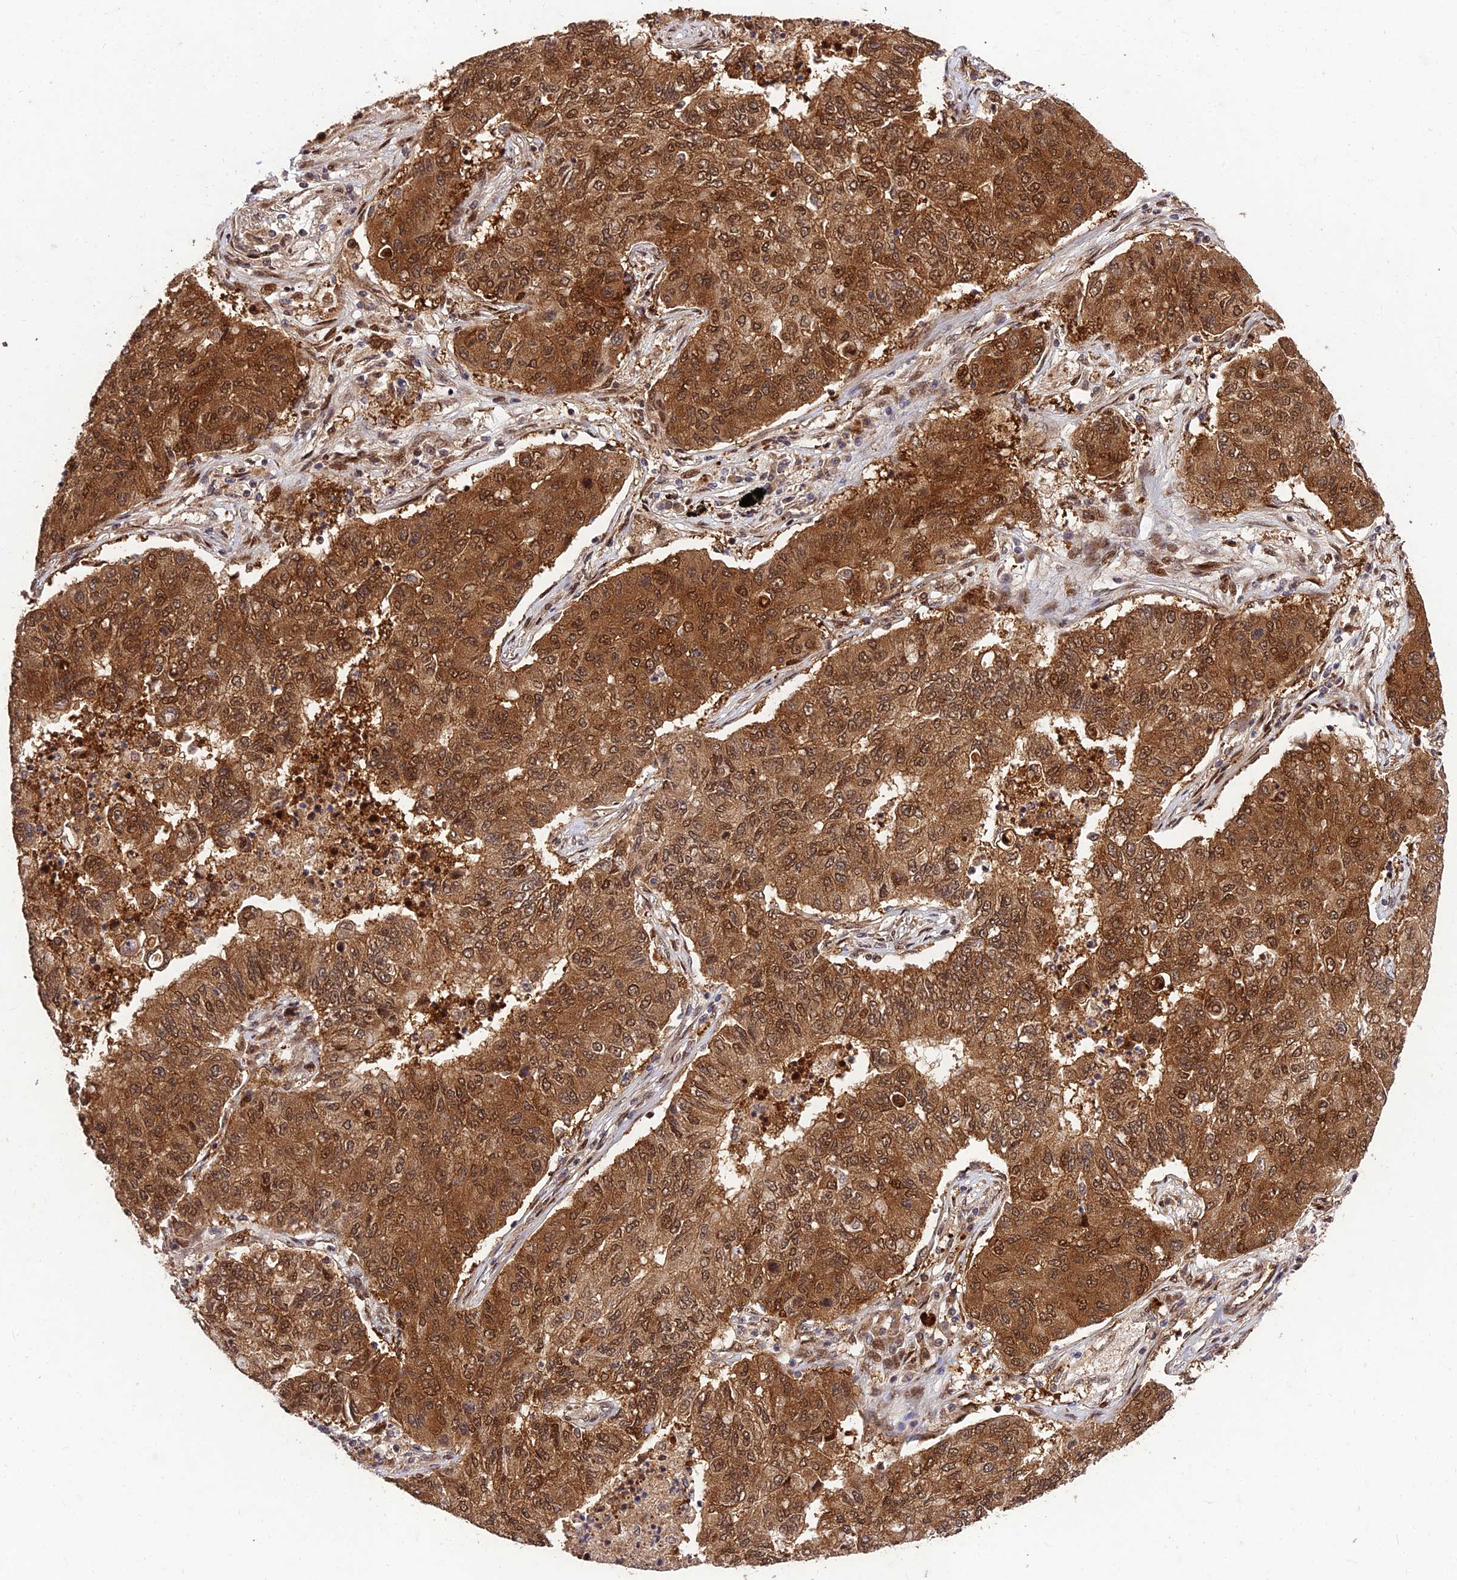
{"staining": {"intensity": "strong", "quantity": ">75%", "location": "cytoplasmic/membranous,nuclear"}, "tissue": "lung cancer", "cell_type": "Tumor cells", "image_type": "cancer", "snomed": [{"axis": "morphology", "description": "Squamous cell carcinoma, NOS"}, {"axis": "topography", "description": "Lung"}], "caption": "Squamous cell carcinoma (lung) stained with DAB IHC demonstrates high levels of strong cytoplasmic/membranous and nuclear expression in approximately >75% of tumor cells.", "gene": "MKKS", "patient": {"sex": "male", "age": 74}}